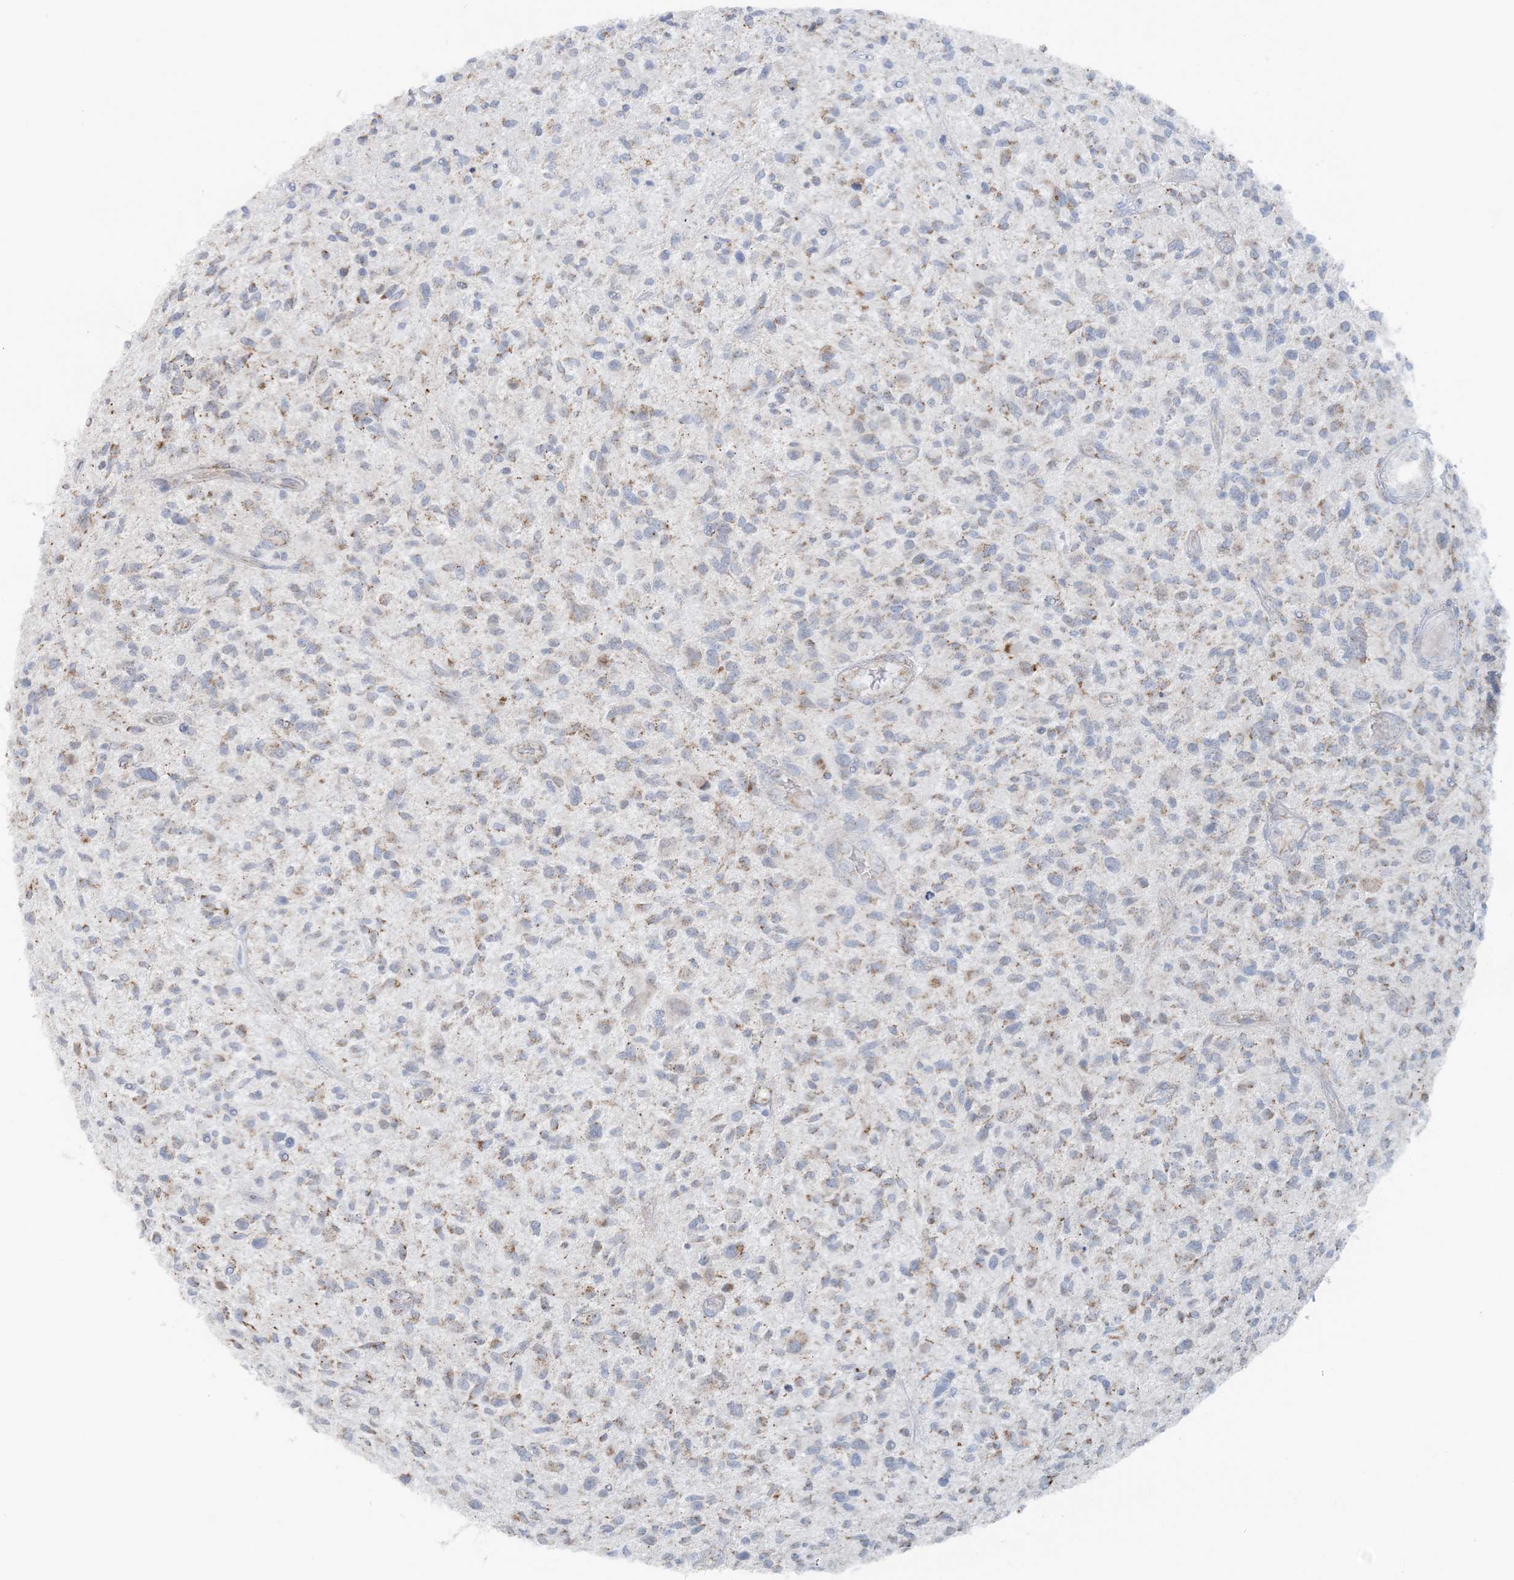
{"staining": {"intensity": "weak", "quantity": "<25%", "location": "cytoplasmic/membranous"}, "tissue": "glioma", "cell_type": "Tumor cells", "image_type": "cancer", "snomed": [{"axis": "morphology", "description": "Glioma, malignant, High grade"}, {"axis": "topography", "description": "Brain"}], "caption": "IHC photomicrograph of neoplastic tissue: glioma stained with DAB displays no significant protein expression in tumor cells.", "gene": "PCCB", "patient": {"sex": "male", "age": 47}}